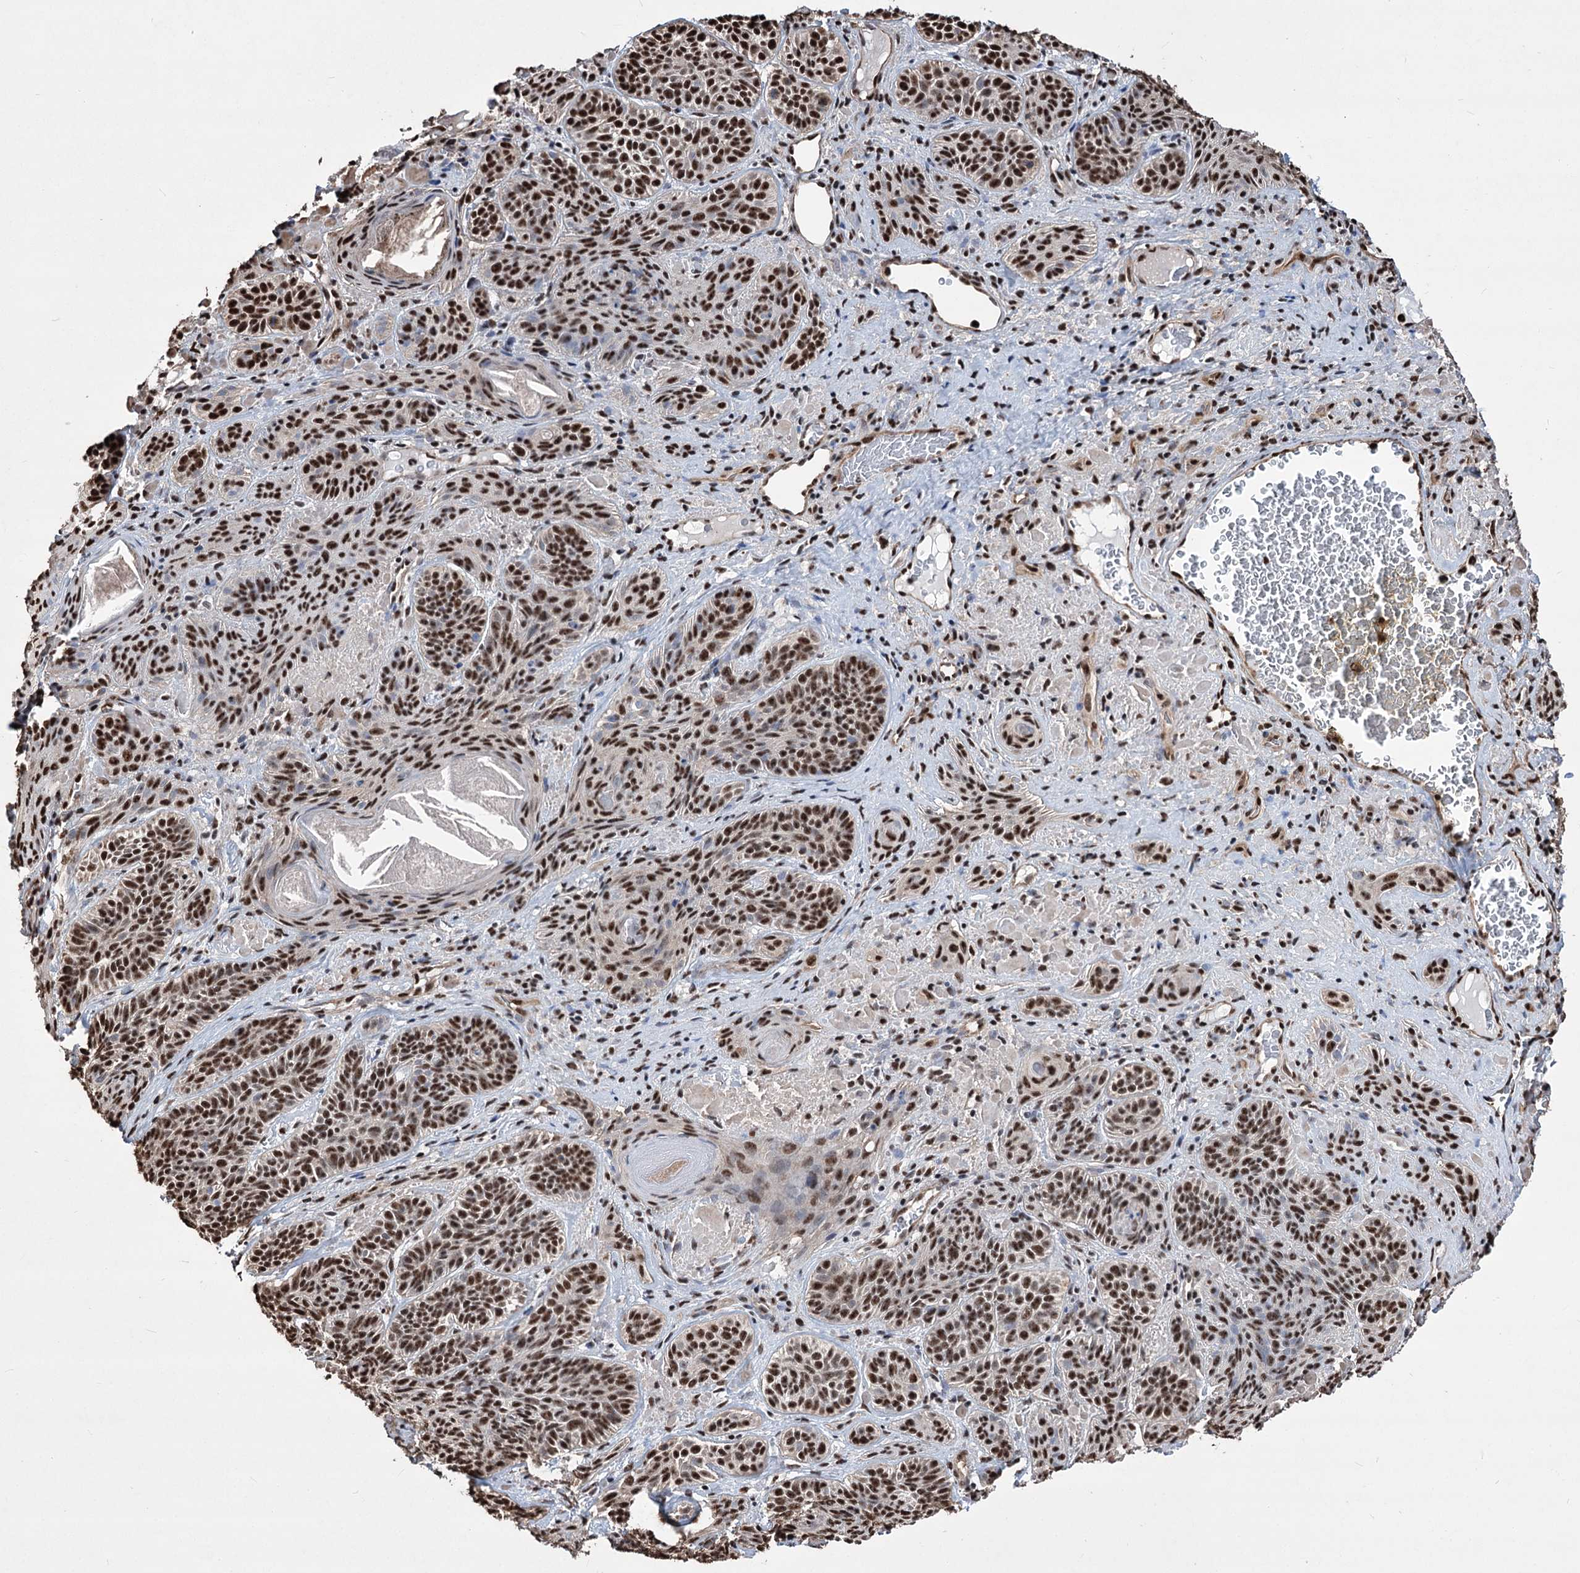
{"staining": {"intensity": "moderate", "quantity": ">75%", "location": "nuclear"}, "tissue": "skin cancer", "cell_type": "Tumor cells", "image_type": "cancer", "snomed": [{"axis": "morphology", "description": "Basal cell carcinoma"}, {"axis": "topography", "description": "Skin"}], "caption": "Protein analysis of basal cell carcinoma (skin) tissue demonstrates moderate nuclear staining in about >75% of tumor cells.", "gene": "CHMP7", "patient": {"sex": "male", "age": 85}}